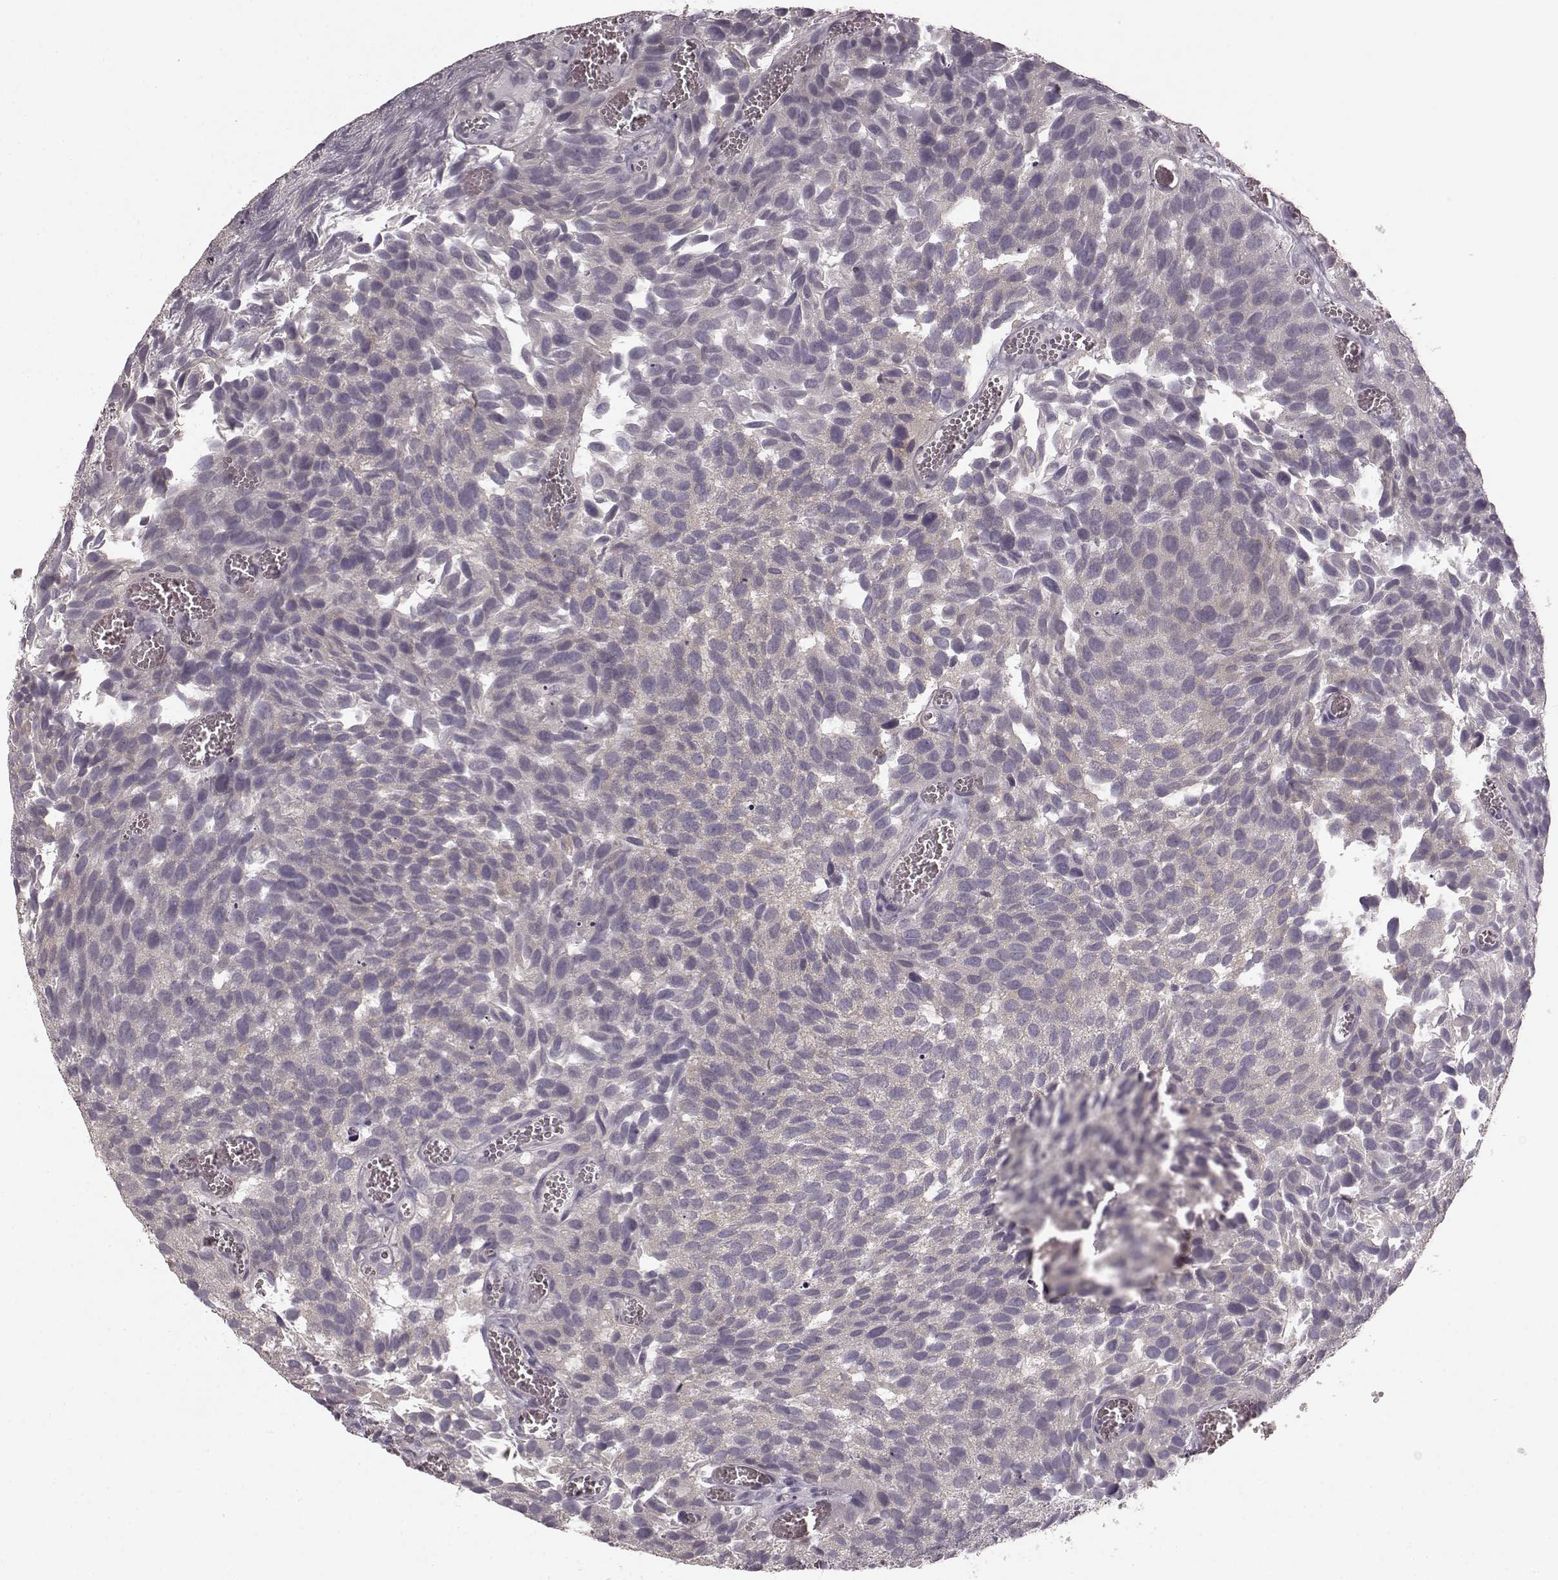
{"staining": {"intensity": "negative", "quantity": "none", "location": "none"}, "tissue": "urothelial cancer", "cell_type": "Tumor cells", "image_type": "cancer", "snomed": [{"axis": "morphology", "description": "Urothelial carcinoma, Low grade"}, {"axis": "topography", "description": "Urinary bladder"}], "caption": "Immunohistochemistry histopathology image of urothelial cancer stained for a protein (brown), which reveals no expression in tumor cells.", "gene": "PRKCE", "patient": {"sex": "female", "age": 69}}